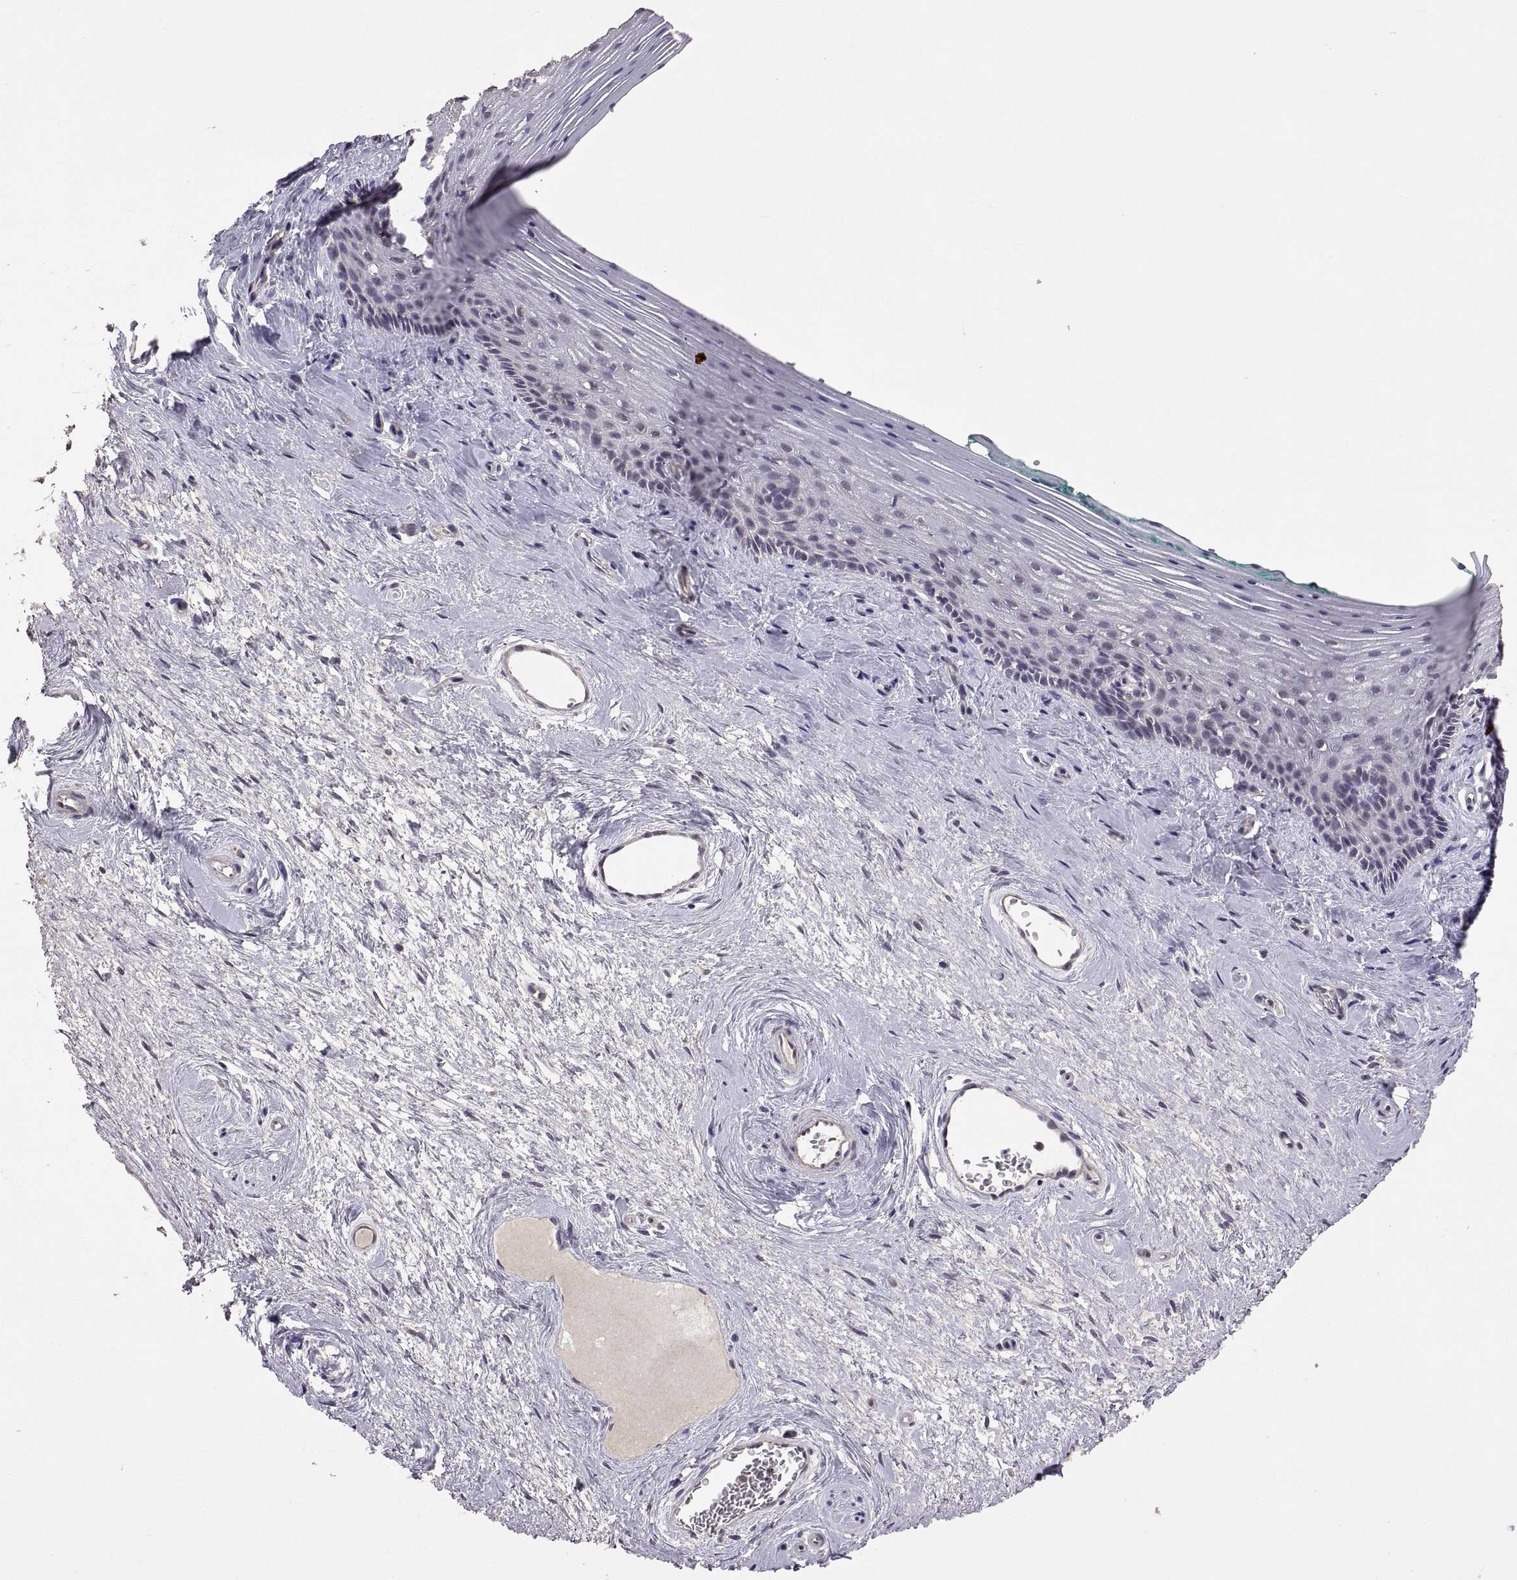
{"staining": {"intensity": "negative", "quantity": "none", "location": "none"}, "tissue": "vagina", "cell_type": "Squamous epithelial cells", "image_type": "normal", "snomed": [{"axis": "morphology", "description": "Normal tissue, NOS"}, {"axis": "topography", "description": "Vagina"}], "caption": "Squamous epithelial cells show no significant staining in benign vagina. (Immunohistochemistry, brightfield microscopy, high magnification).", "gene": "LAMA1", "patient": {"sex": "female", "age": 45}}